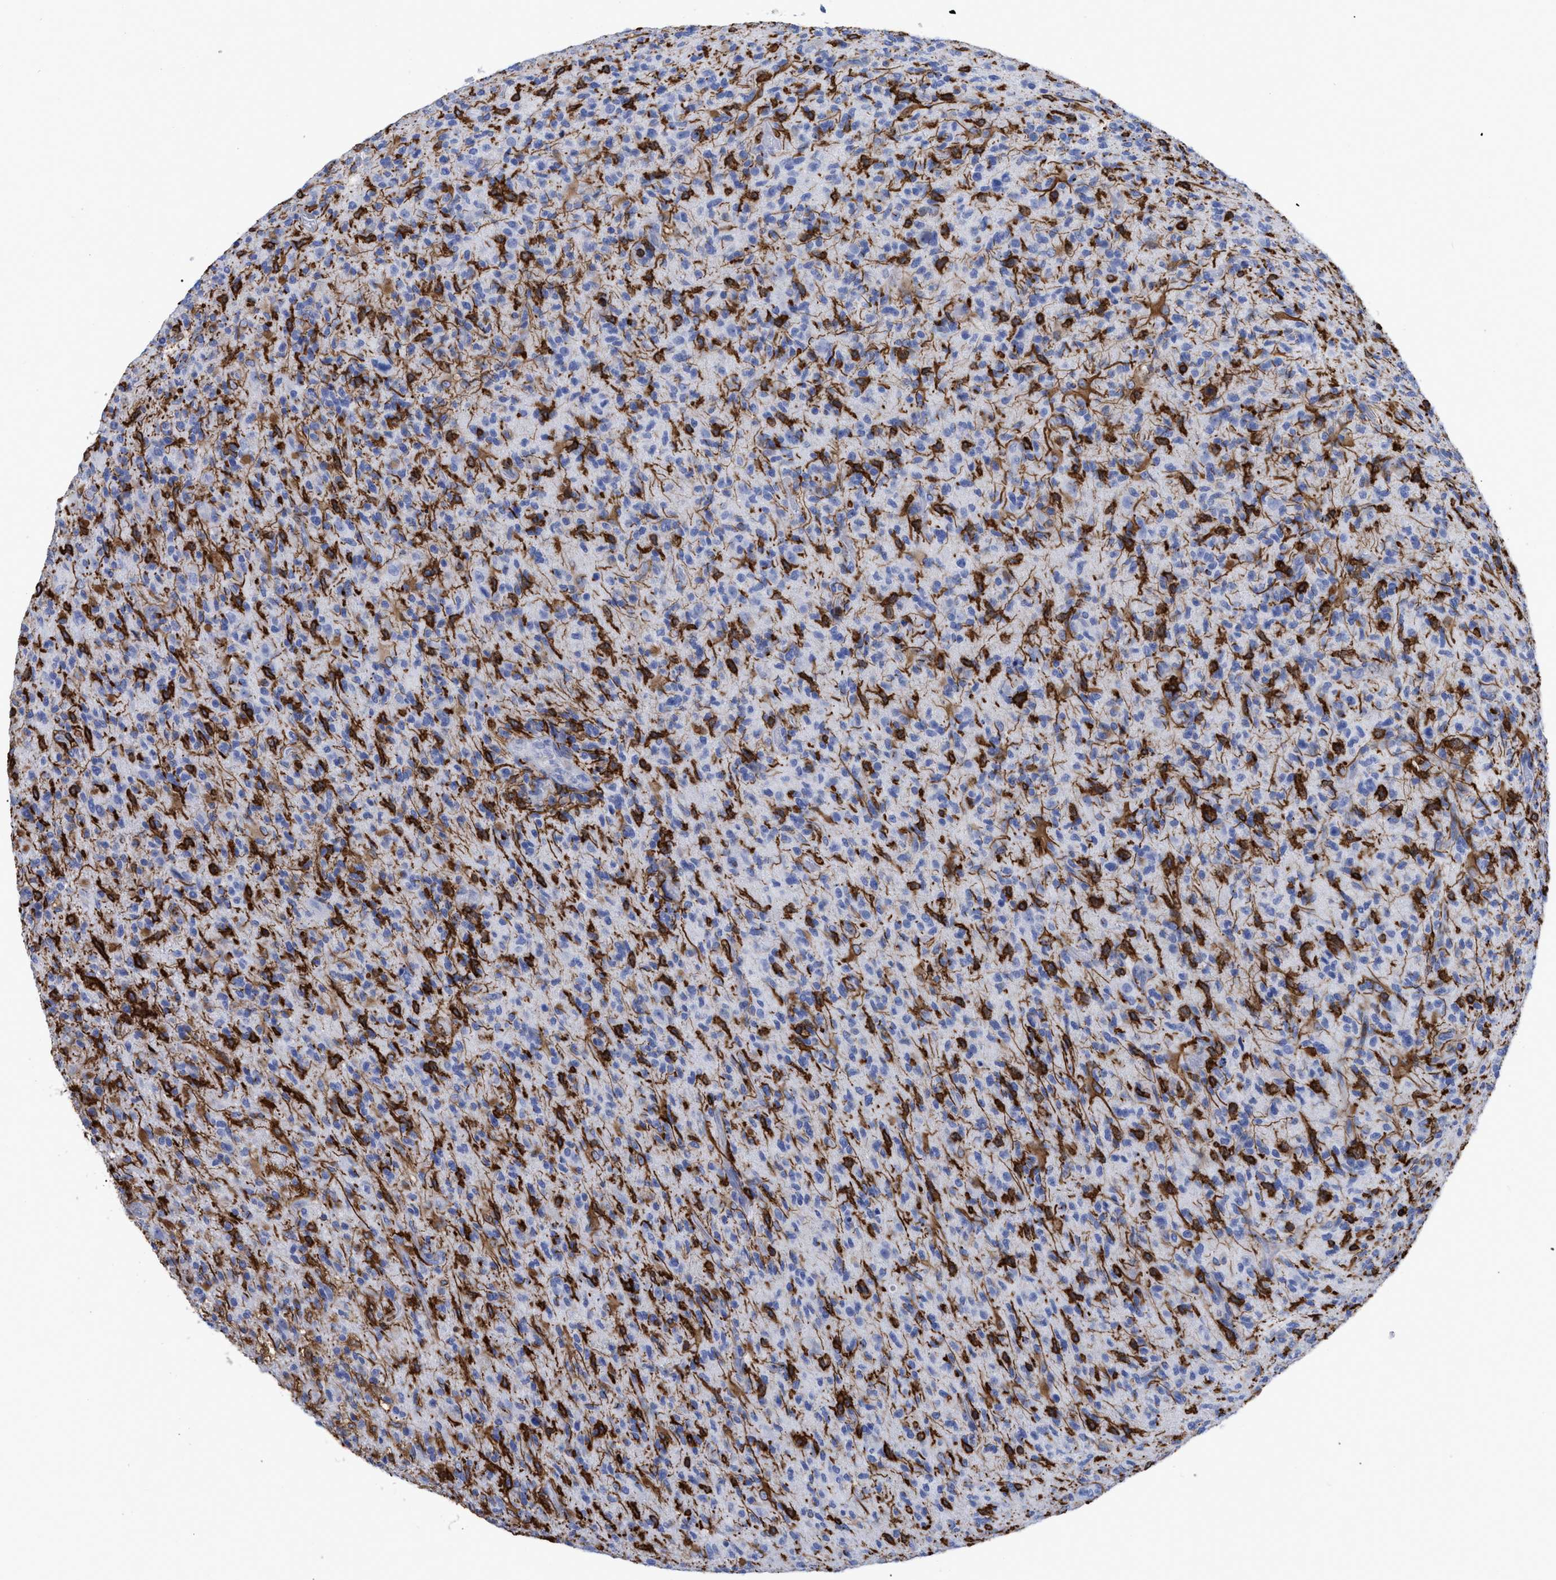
{"staining": {"intensity": "negative", "quantity": "none", "location": "none"}, "tissue": "glioma", "cell_type": "Tumor cells", "image_type": "cancer", "snomed": [{"axis": "morphology", "description": "Glioma, malignant, High grade"}, {"axis": "topography", "description": "Brain"}], "caption": "This is an immunohistochemistry micrograph of malignant glioma (high-grade). There is no staining in tumor cells.", "gene": "HCLS1", "patient": {"sex": "male", "age": 71}}